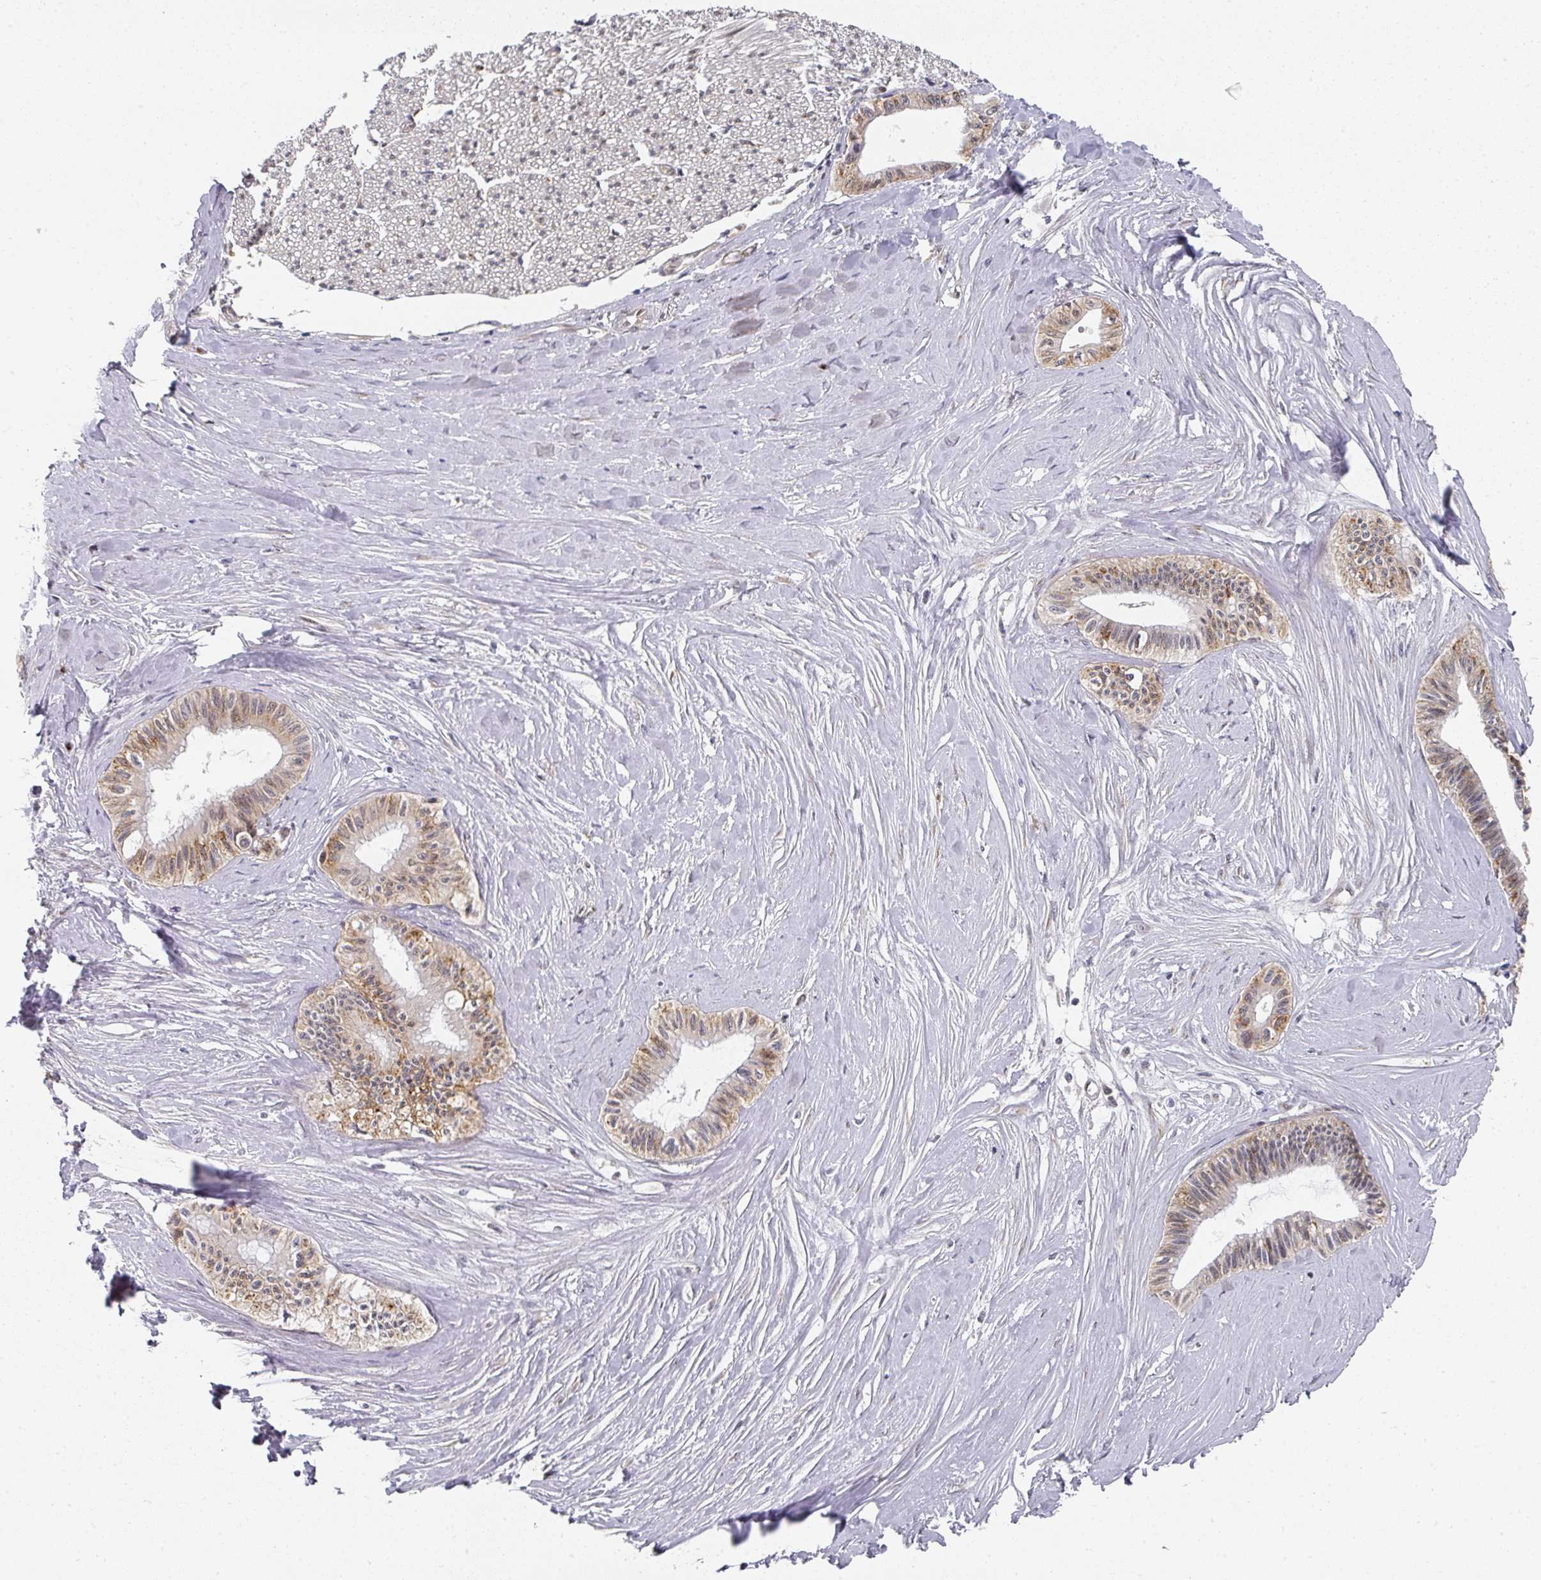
{"staining": {"intensity": "weak", "quantity": "25%-75%", "location": "cytoplasmic/membranous"}, "tissue": "pancreatic cancer", "cell_type": "Tumor cells", "image_type": "cancer", "snomed": [{"axis": "morphology", "description": "Adenocarcinoma, NOS"}, {"axis": "topography", "description": "Pancreas"}], "caption": "Protein staining demonstrates weak cytoplasmic/membranous expression in approximately 25%-75% of tumor cells in adenocarcinoma (pancreatic). The protein is stained brown, and the nuclei are stained in blue (DAB IHC with brightfield microscopy, high magnification).", "gene": "C18orf25", "patient": {"sex": "male", "age": 71}}